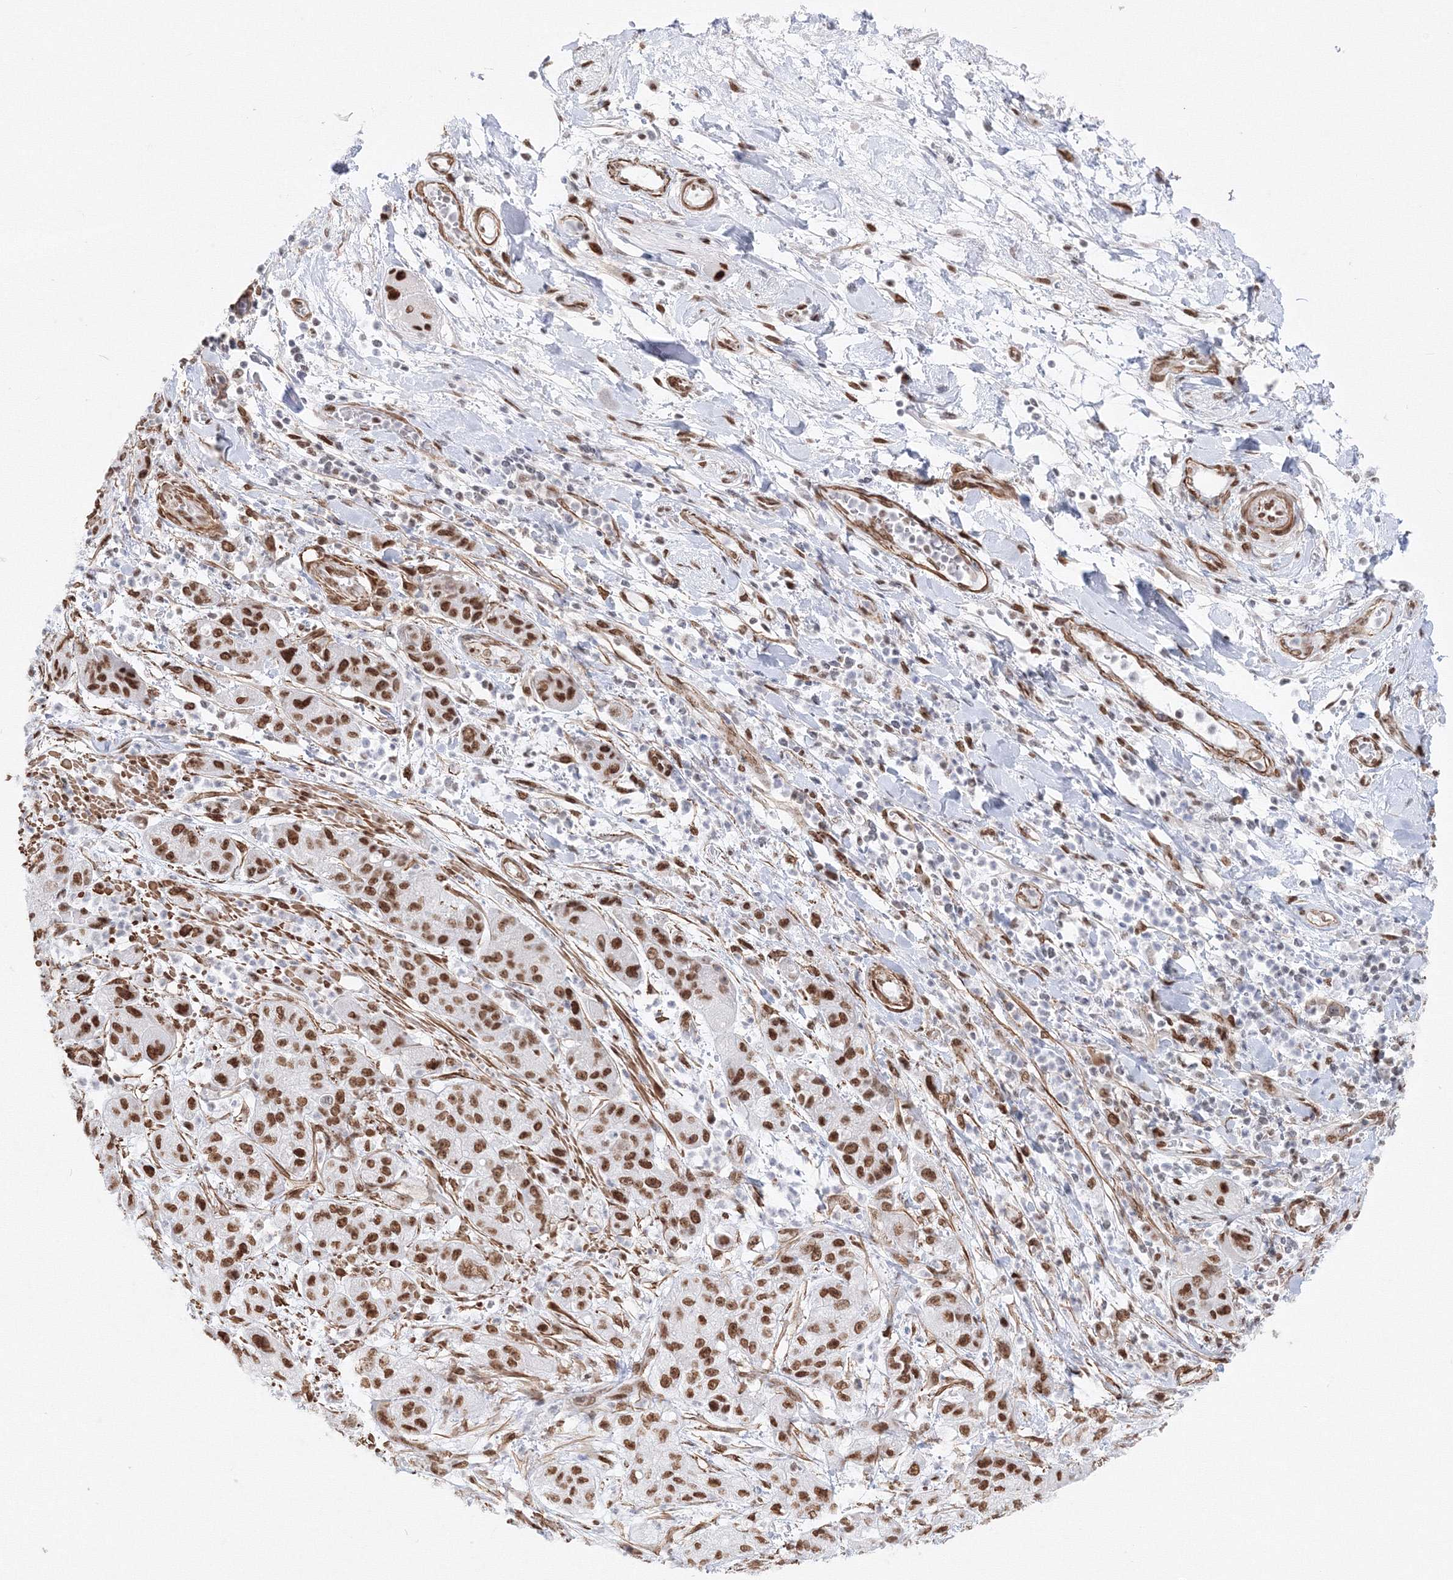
{"staining": {"intensity": "moderate", "quantity": ">75%", "location": "nuclear"}, "tissue": "pancreatic cancer", "cell_type": "Tumor cells", "image_type": "cancer", "snomed": [{"axis": "morphology", "description": "Adenocarcinoma, NOS"}, {"axis": "topography", "description": "Pancreas"}], "caption": "Approximately >75% of tumor cells in adenocarcinoma (pancreatic) demonstrate moderate nuclear protein staining as visualized by brown immunohistochemical staining.", "gene": "ZNF638", "patient": {"sex": "female", "age": 78}}